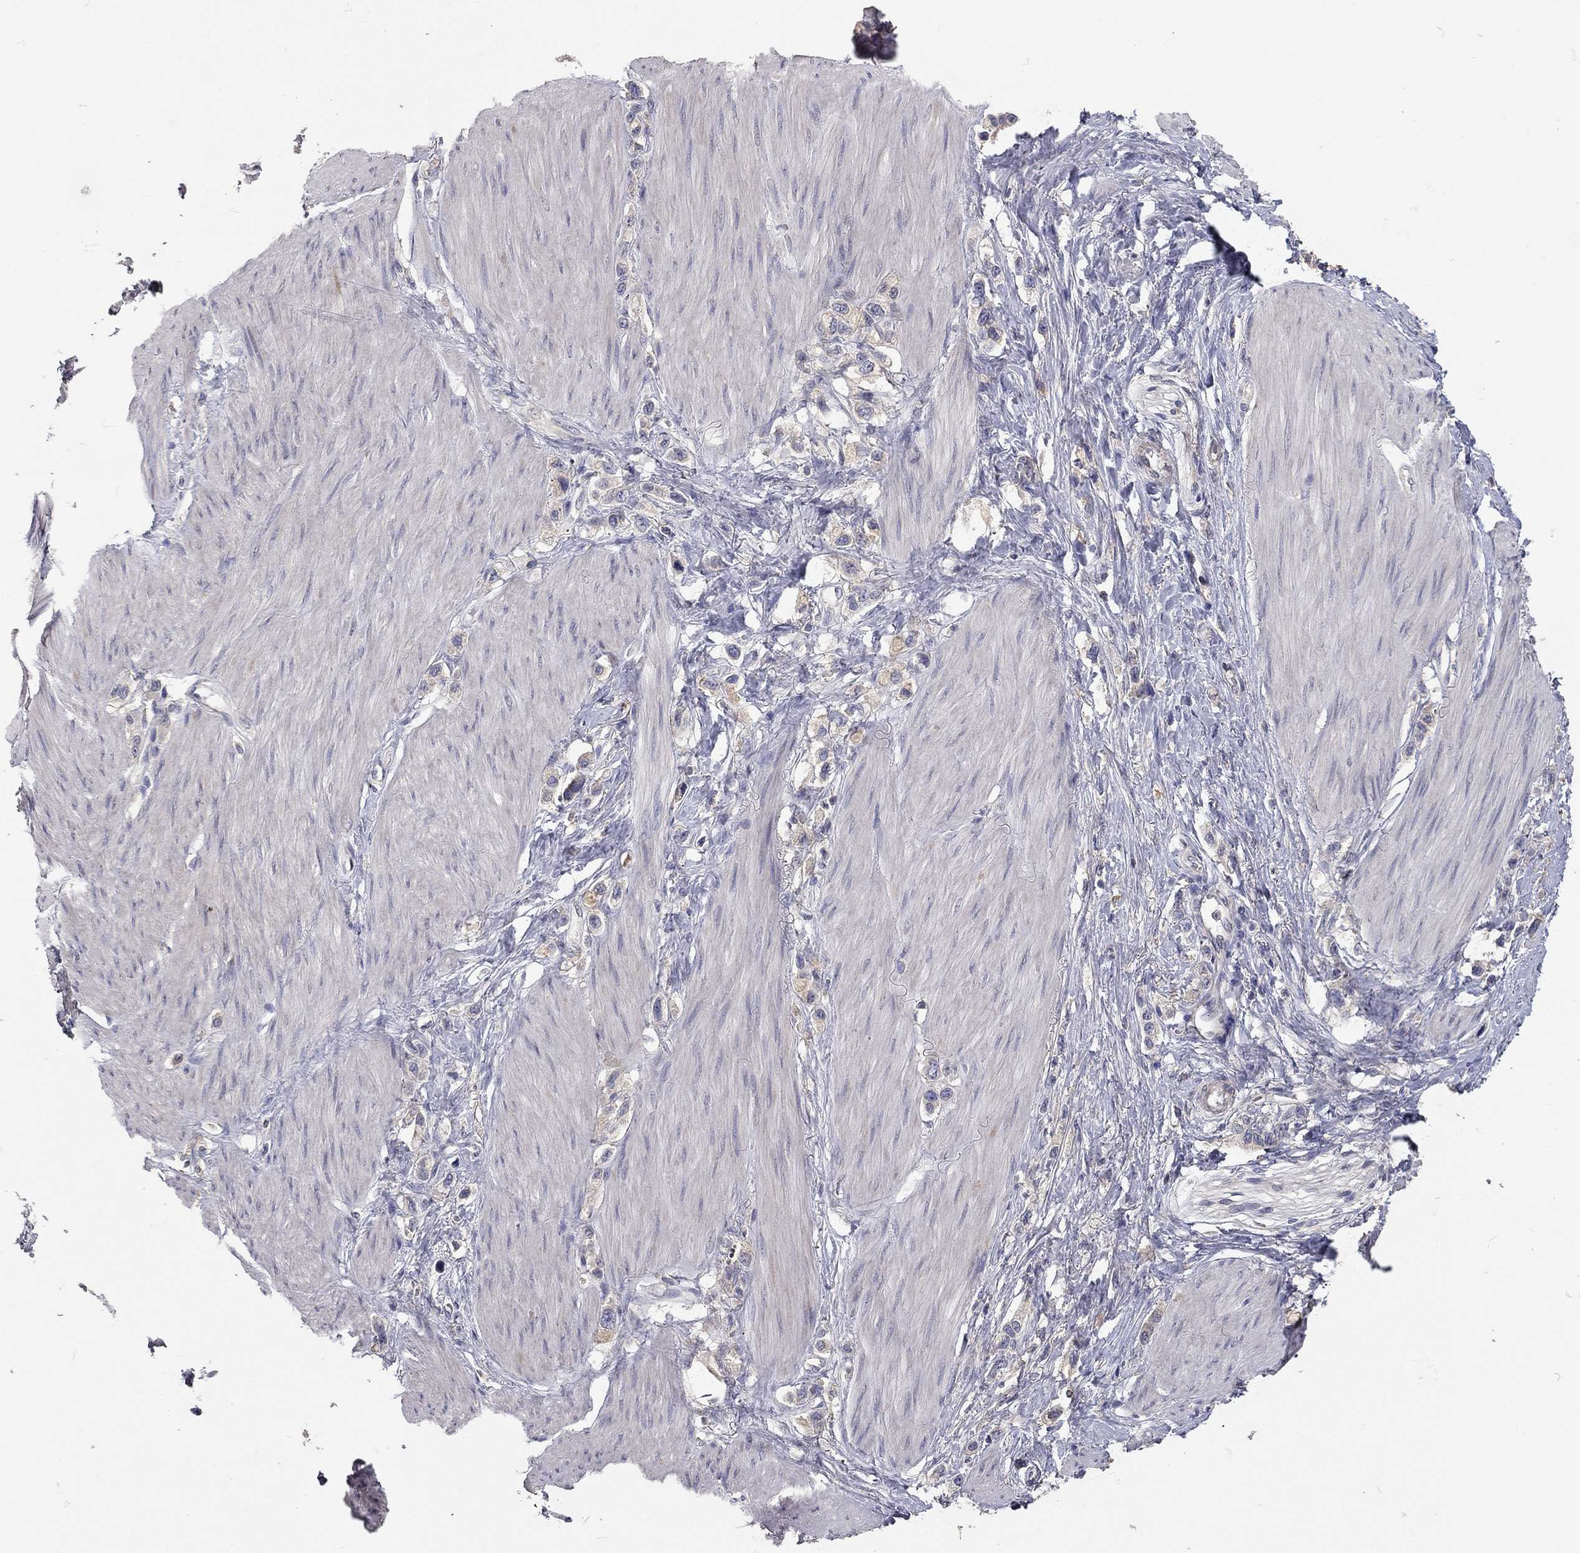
{"staining": {"intensity": "weak", "quantity": "<25%", "location": "cytoplasmic/membranous"}, "tissue": "stomach cancer", "cell_type": "Tumor cells", "image_type": "cancer", "snomed": [{"axis": "morphology", "description": "Normal tissue, NOS"}, {"axis": "morphology", "description": "Adenocarcinoma, NOS"}, {"axis": "morphology", "description": "Adenocarcinoma, High grade"}, {"axis": "topography", "description": "Stomach, upper"}, {"axis": "topography", "description": "Stomach"}], "caption": "Tumor cells are negative for protein expression in human adenocarcinoma (stomach).", "gene": "XAGE2", "patient": {"sex": "female", "age": 65}}